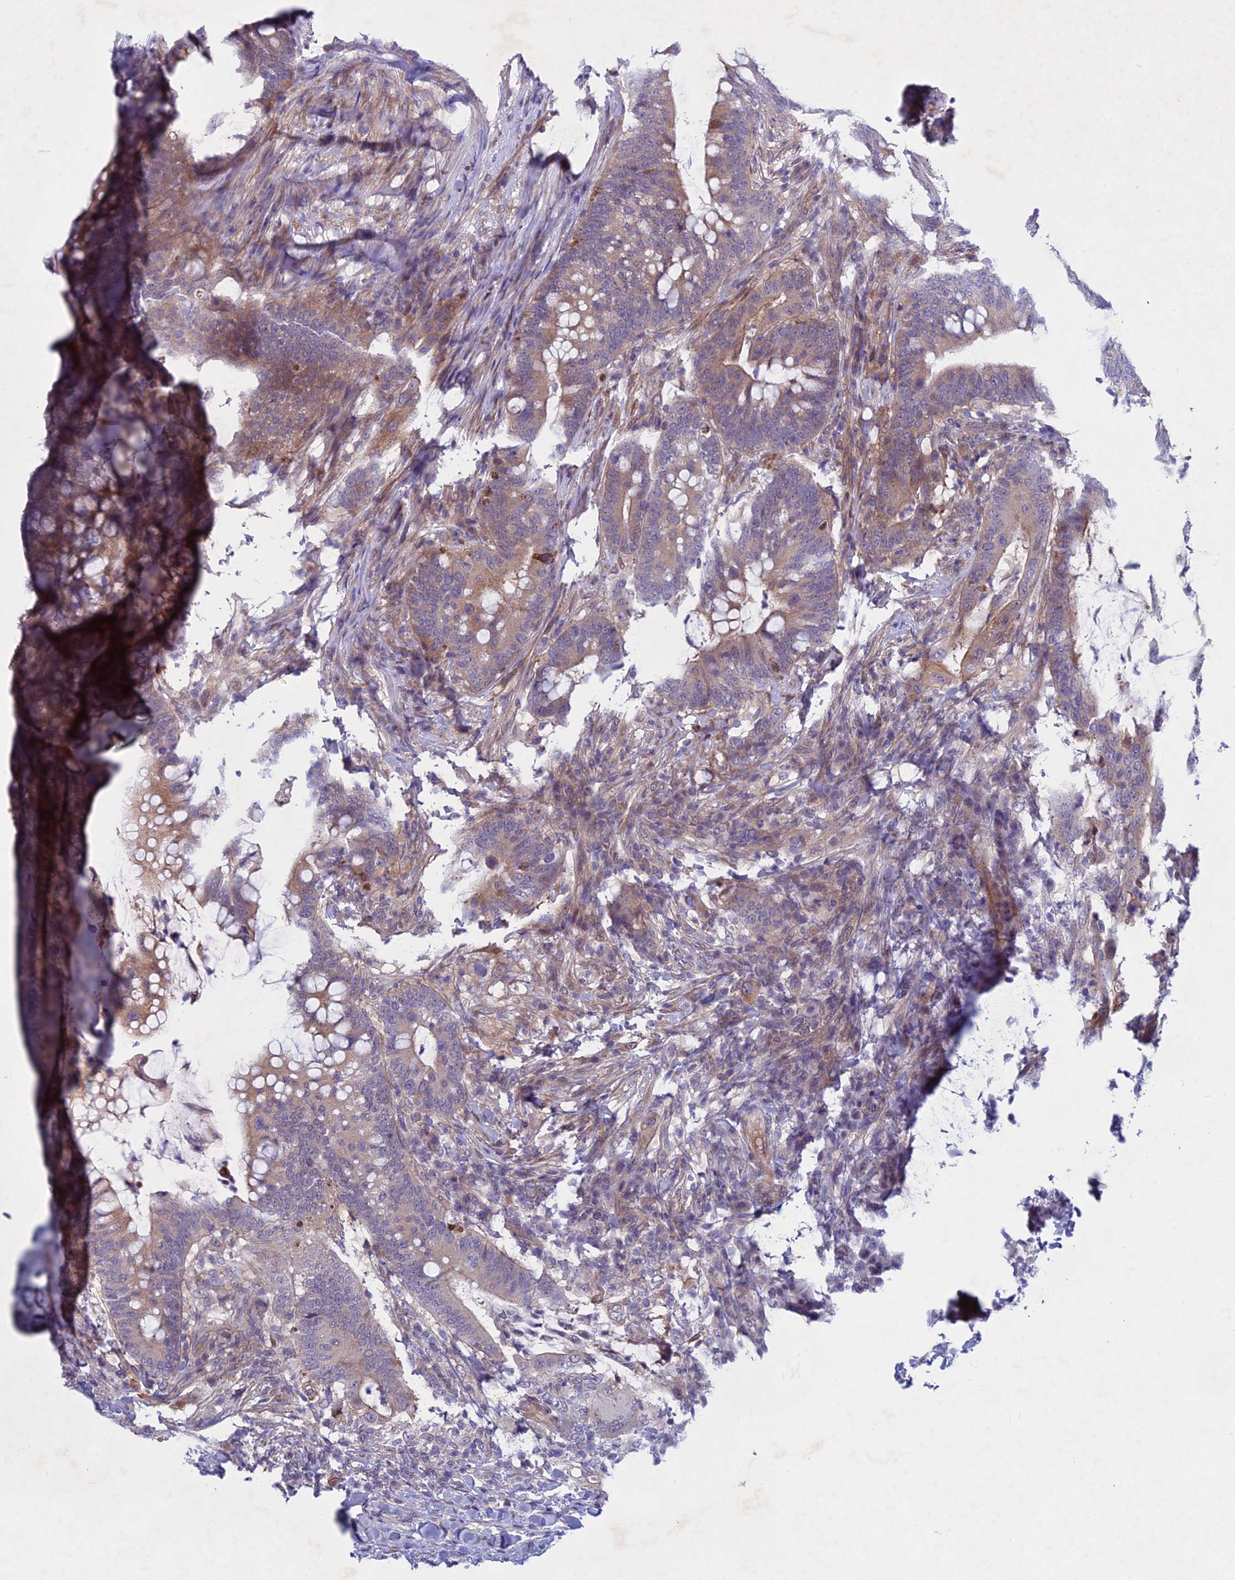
{"staining": {"intensity": "weak", "quantity": "25%-75%", "location": "cytoplasmic/membranous"}, "tissue": "colorectal cancer", "cell_type": "Tumor cells", "image_type": "cancer", "snomed": [{"axis": "morphology", "description": "Adenocarcinoma, NOS"}, {"axis": "topography", "description": "Colon"}], "caption": "Tumor cells display low levels of weak cytoplasmic/membranous positivity in approximately 25%-75% of cells in human colorectal cancer.", "gene": "PTHLH", "patient": {"sex": "female", "age": 66}}